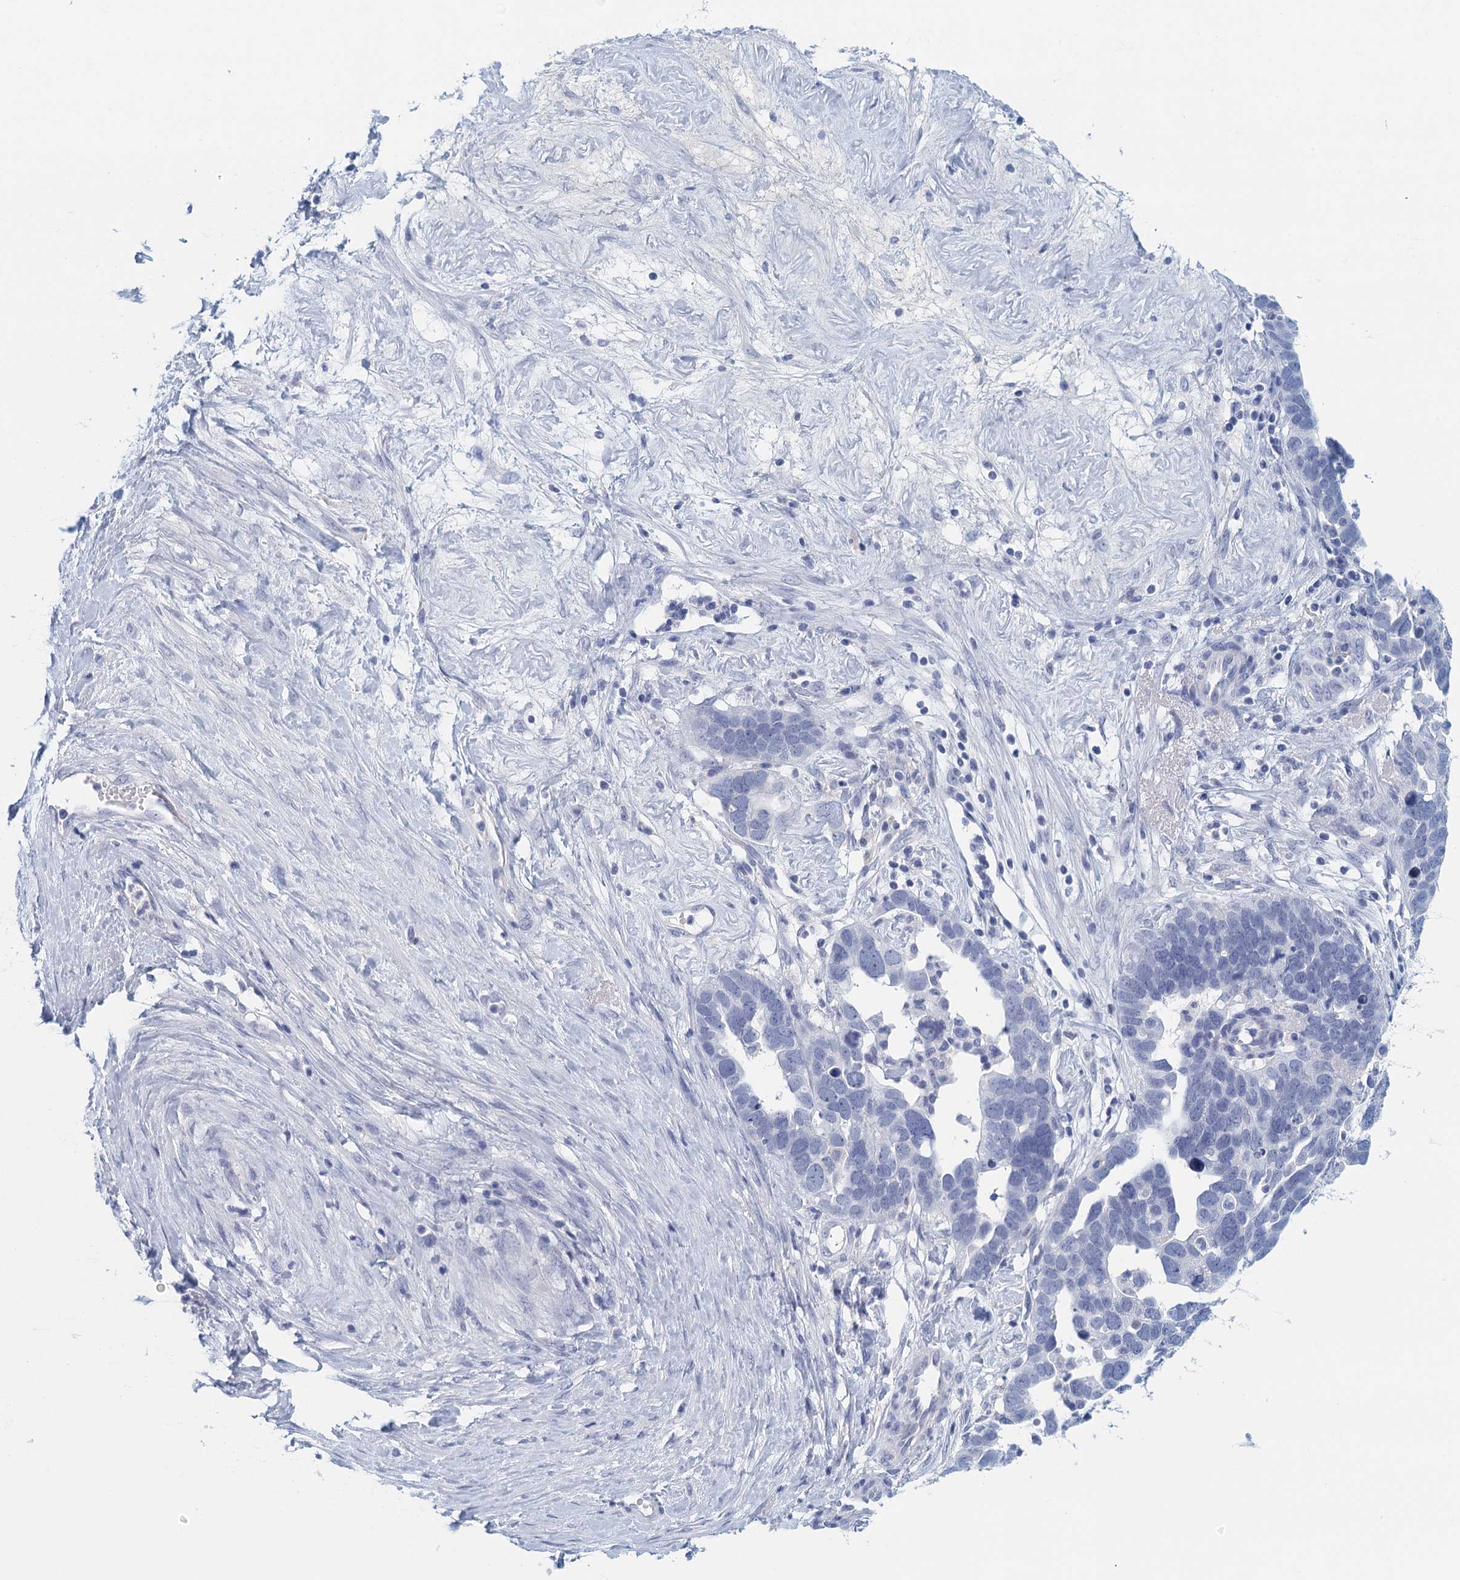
{"staining": {"intensity": "negative", "quantity": "none", "location": "none"}, "tissue": "ovarian cancer", "cell_type": "Tumor cells", "image_type": "cancer", "snomed": [{"axis": "morphology", "description": "Cystadenocarcinoma, serous, NOS"}, {"axis": "topography", "description": "Ovary"}], "caption": "This is an immunohistochemistry (IHC) image of human ovarian serous cystadenocarcinoma. There is no expression in tumor cells.", "gene": "CYP51A1", "patient": {"sex": "female", "age": 54}}